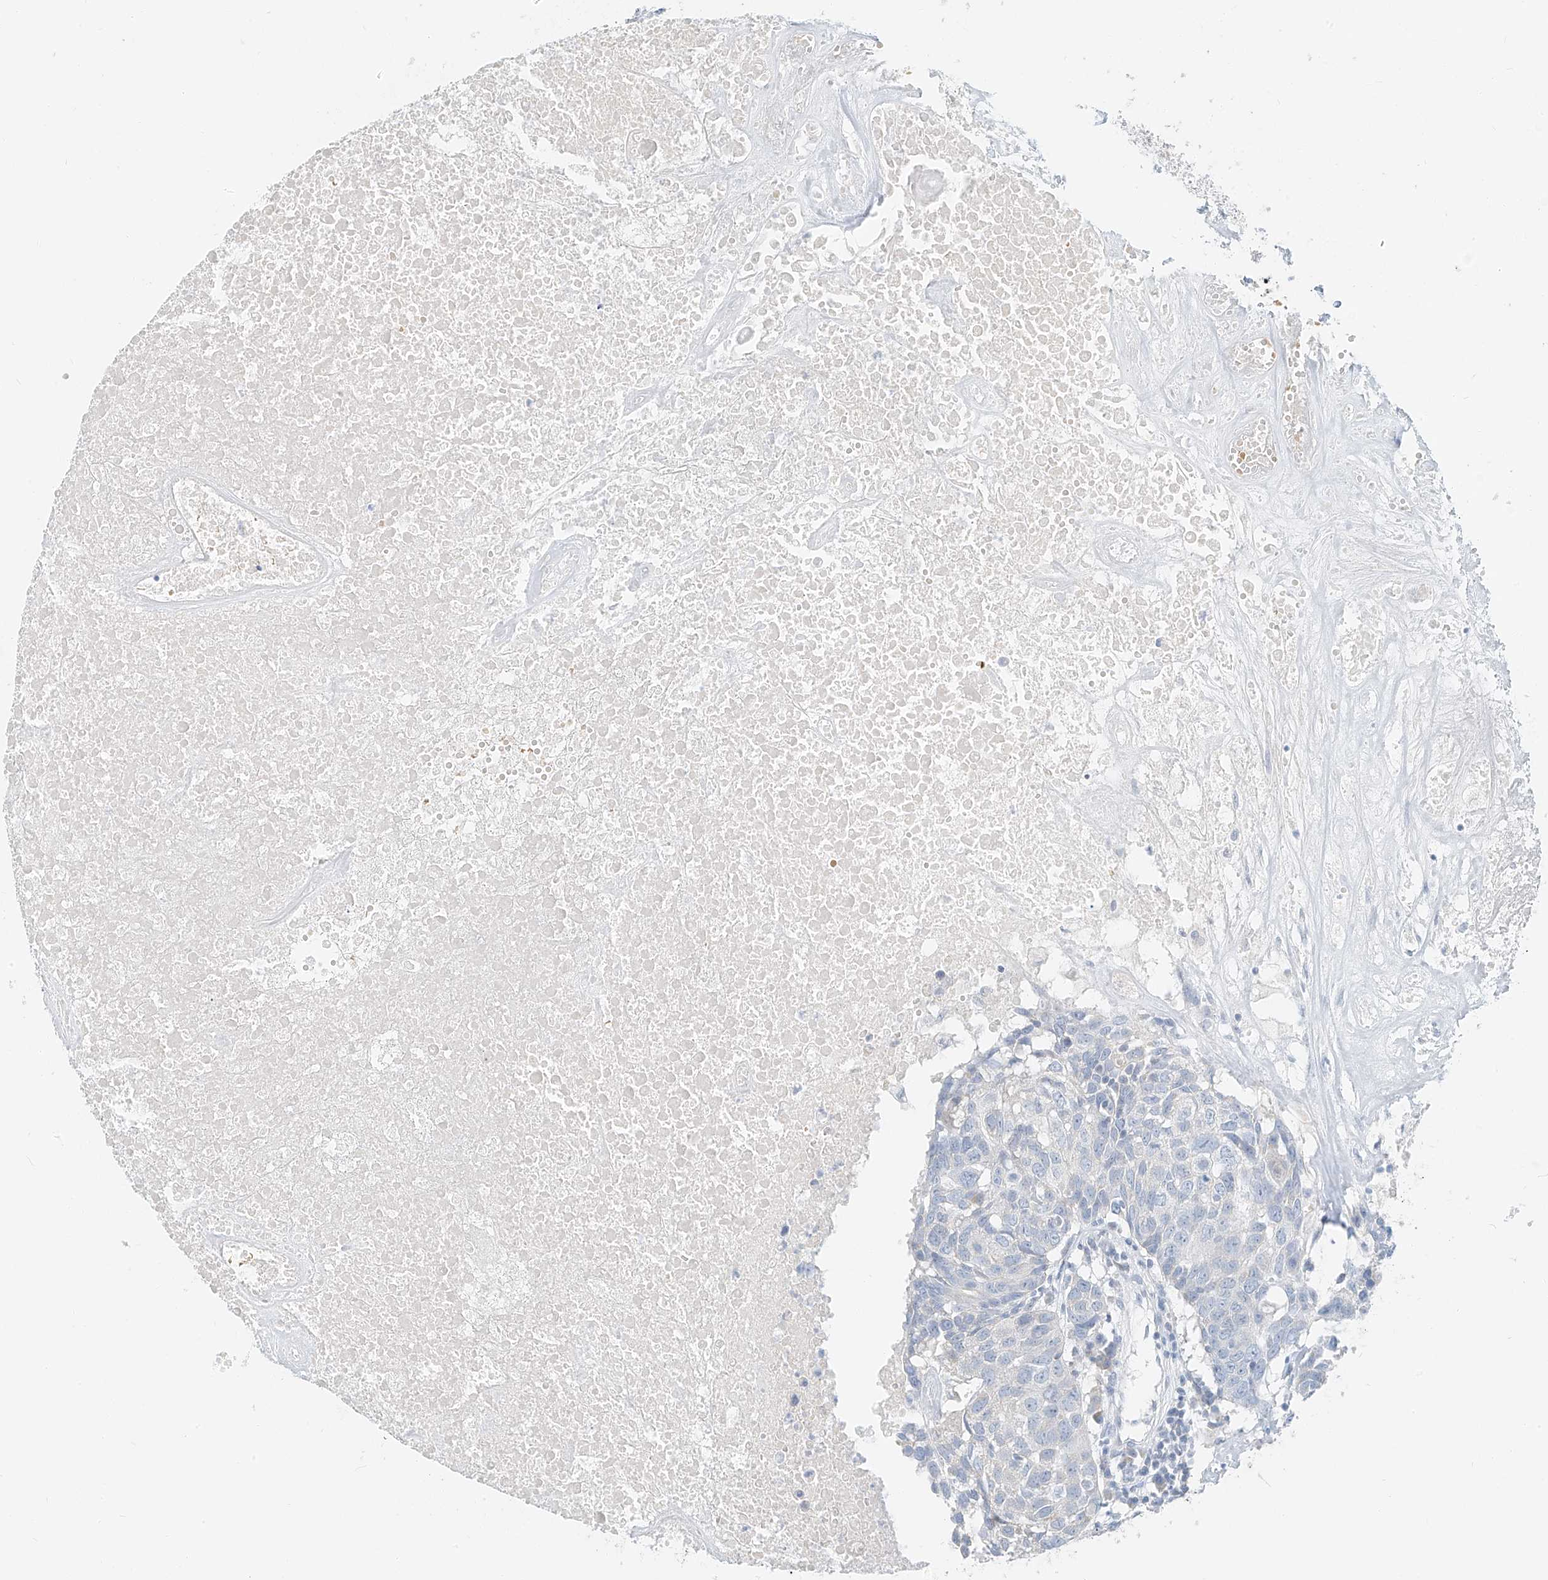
{"staining": {"intensity": "negative", "quantity": "none", "location": "none"}, "tissue": "head and neck cancer", "cell_type": "Tumor cells", "image_type": "cancer", "snomed": [{"axis": "morphology", "description": "Squamous cell carcinoma, NOS"}, {"axis": "topography", "description": "Head-Neck"}], "caption": "This is a histopathology image of immunohistochemistry (IHC) staining of head and neck cancer, which shows no expression in tumor cells.", "gene": "PGC", "patient": {"sex": "male", "age": 66}}